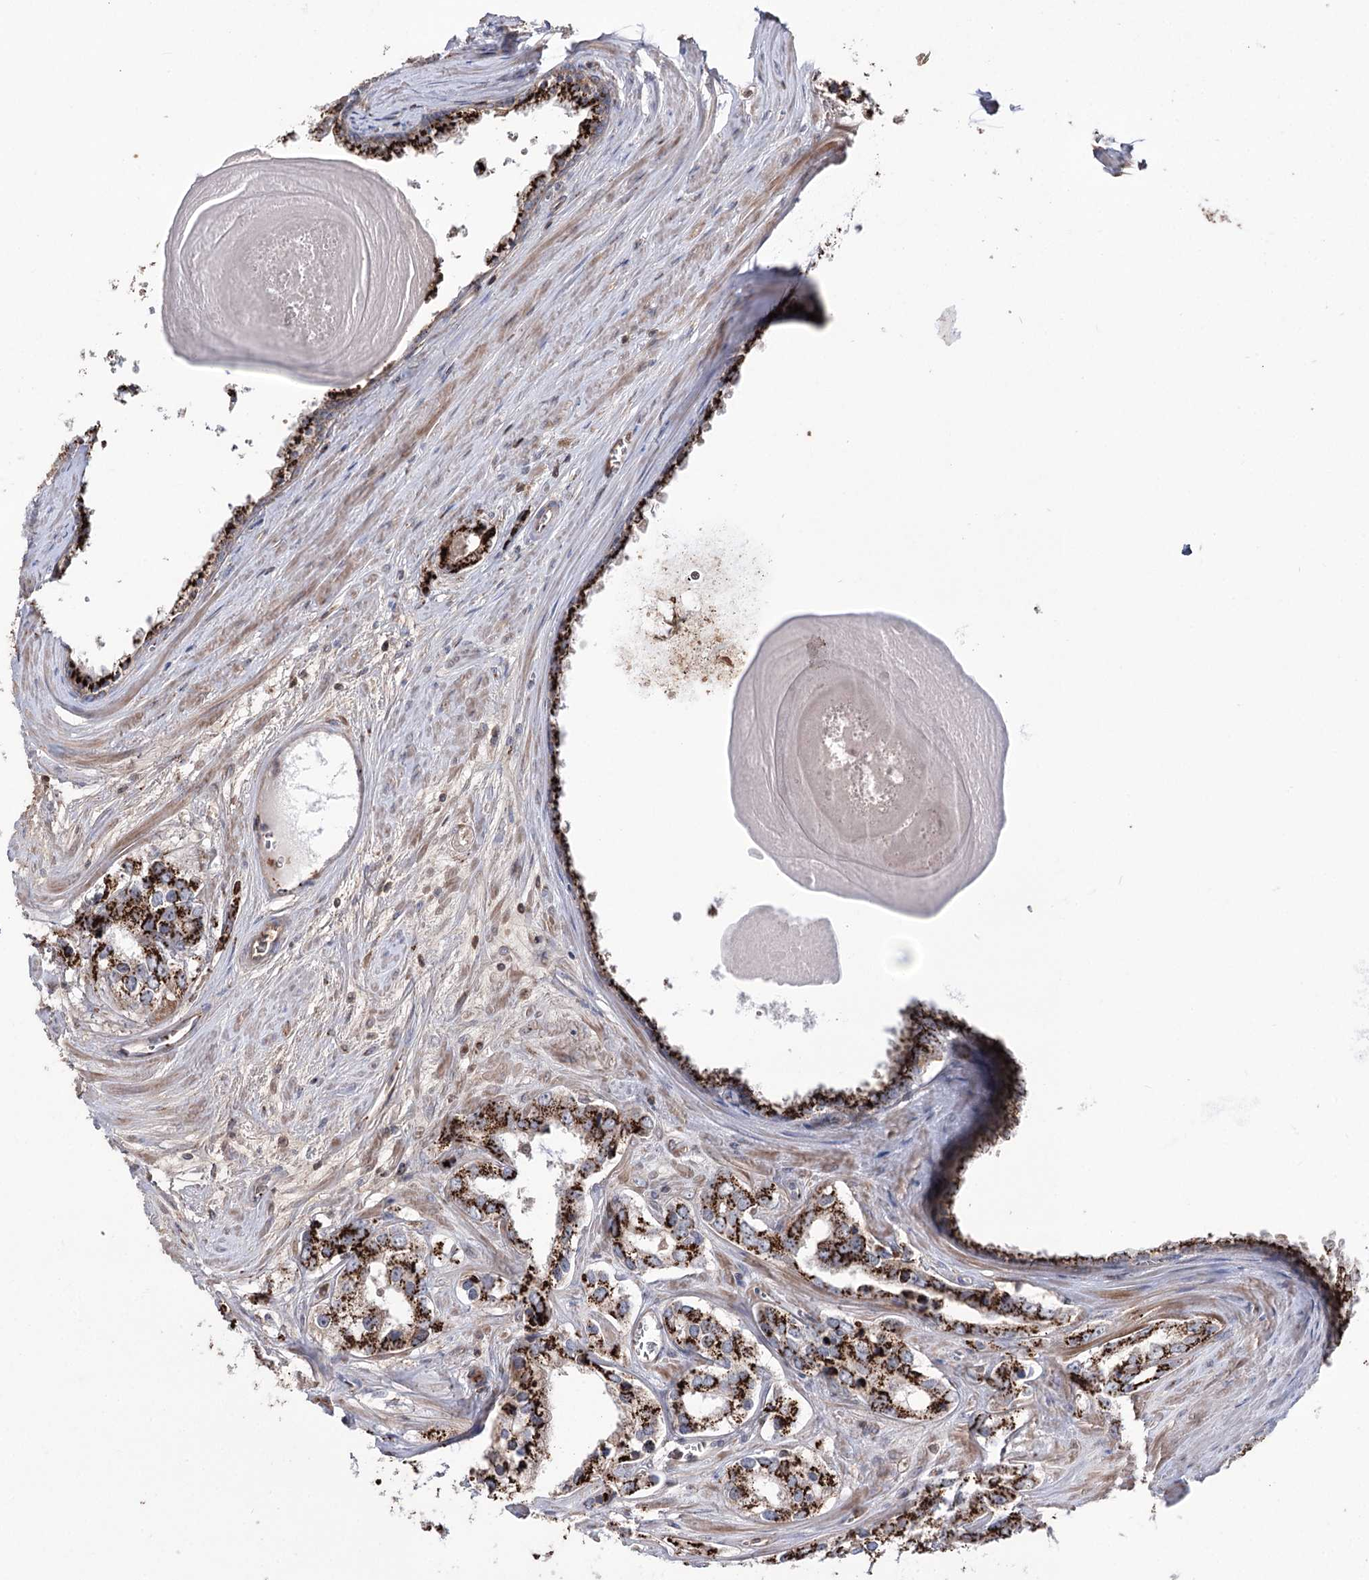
{"staining": {"intensity": "strong", "quantity": ">75%", "location": "cytoplasmic/membranous"}, "tissue": "prostate cancer", "cell_type": "Tumor cells", "image_type": "cancer", "snomed": [{"axis": "morphology", "description": "Adenocarcinoma, High grade"}, {"axis": "topography", "description": "Prostate"}], "caption": "Tumor cells show high levels of strong cytoplasmic/membranous expression in approximately >75% of cells in prostate cancer (adenocarcinoma (high-grade)). (IHC, brightfield microscopy, high magnification).", "gene": "ARHGAP20", "patient": {"sex": "male", "age": 66}}